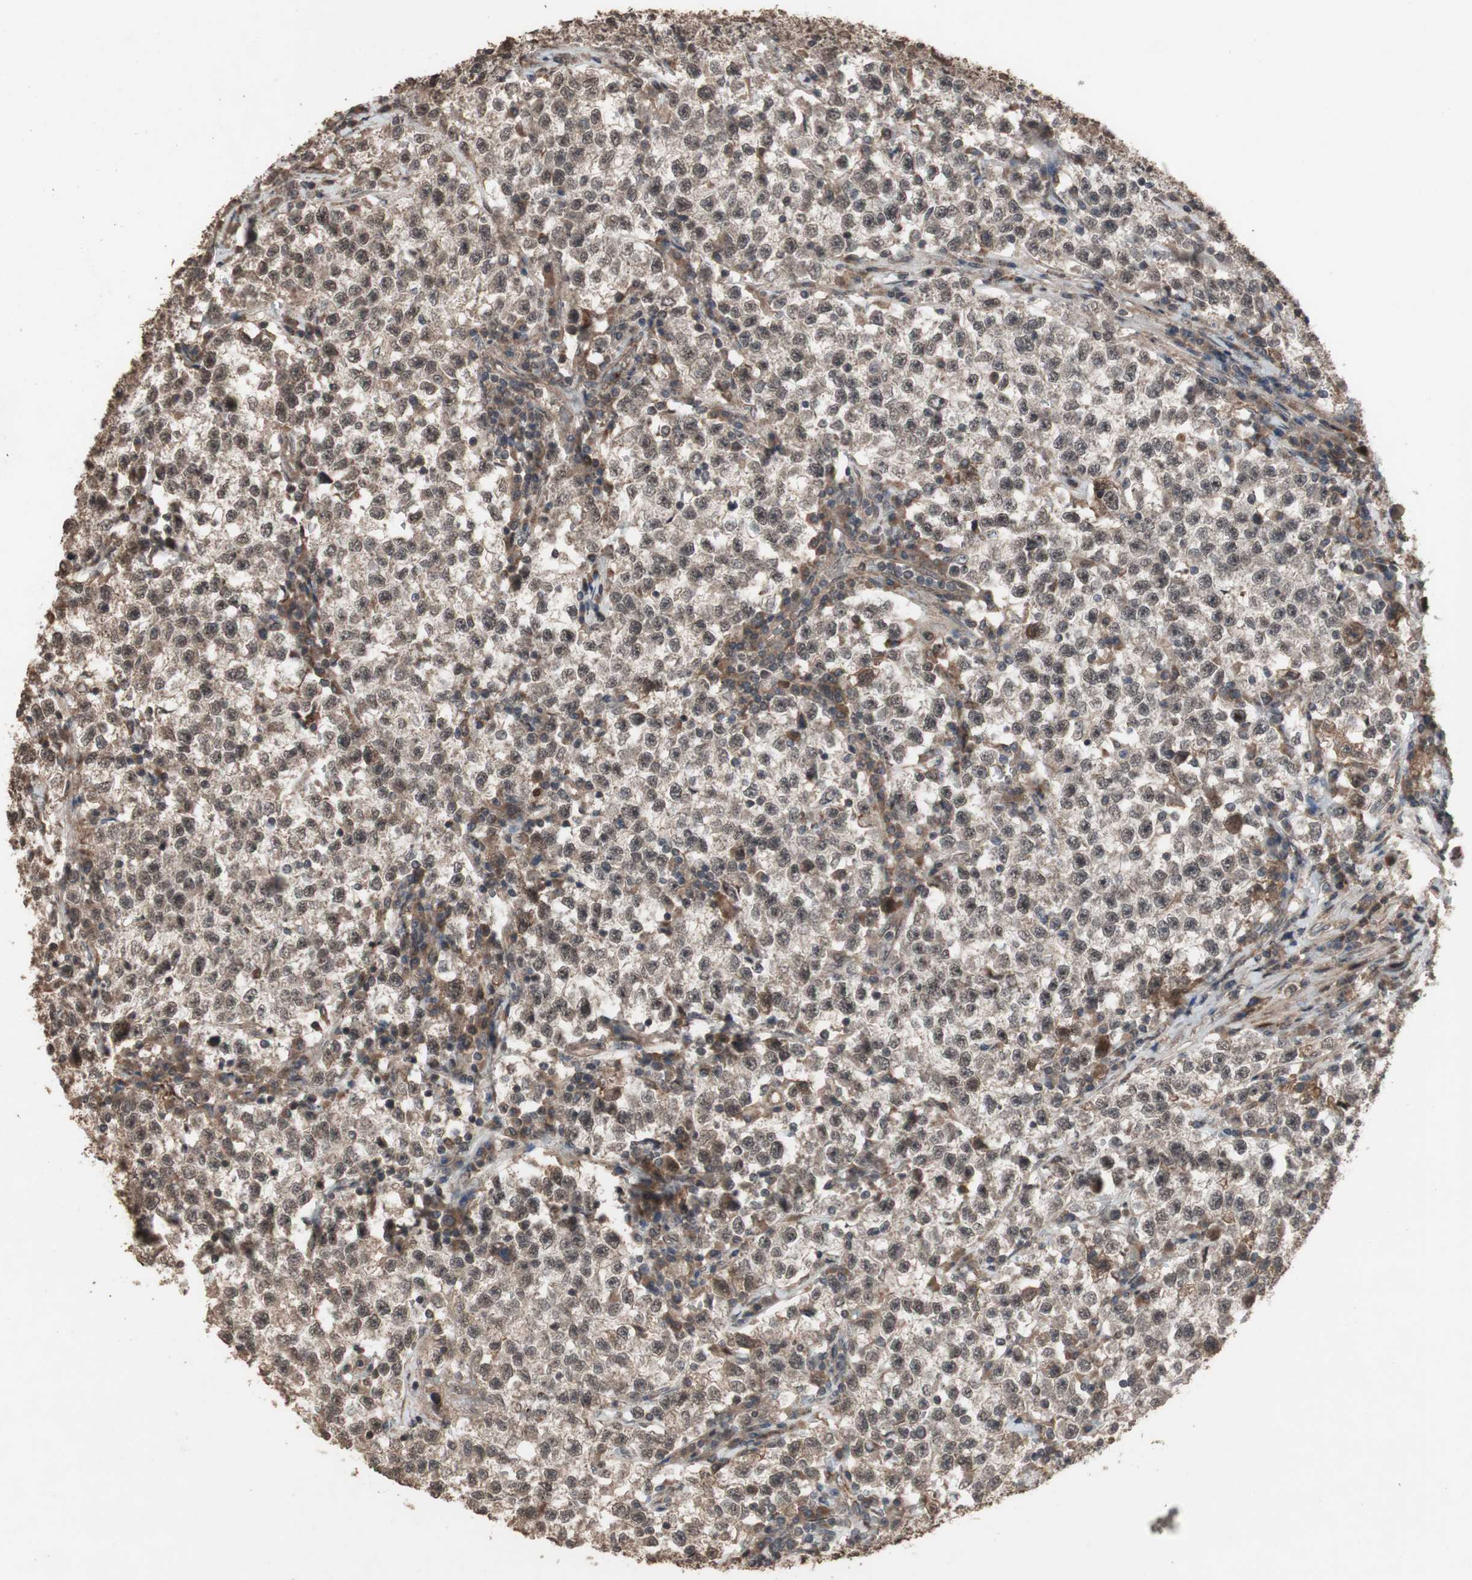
{"staining": {"intensity": "moderate", "quantity": ">75%", "location": "cytoplasmic/membranous"}, "tissue": "testis cancer", "cell_type": "Tumor cells", "image_type": "cancer", "snomed": [{"axis": "morphology", "description": "Seminoma, NOS"}, {"axis": "topography", "description": "Testis"}], "caption": "The immunohistochemical stain labels moderate cytoplasmic/membranous staining in tumor cells of seminoma (testis) tissue.", "gene": "KANSL1", "patient": {"sex": "male", "age": 22}}